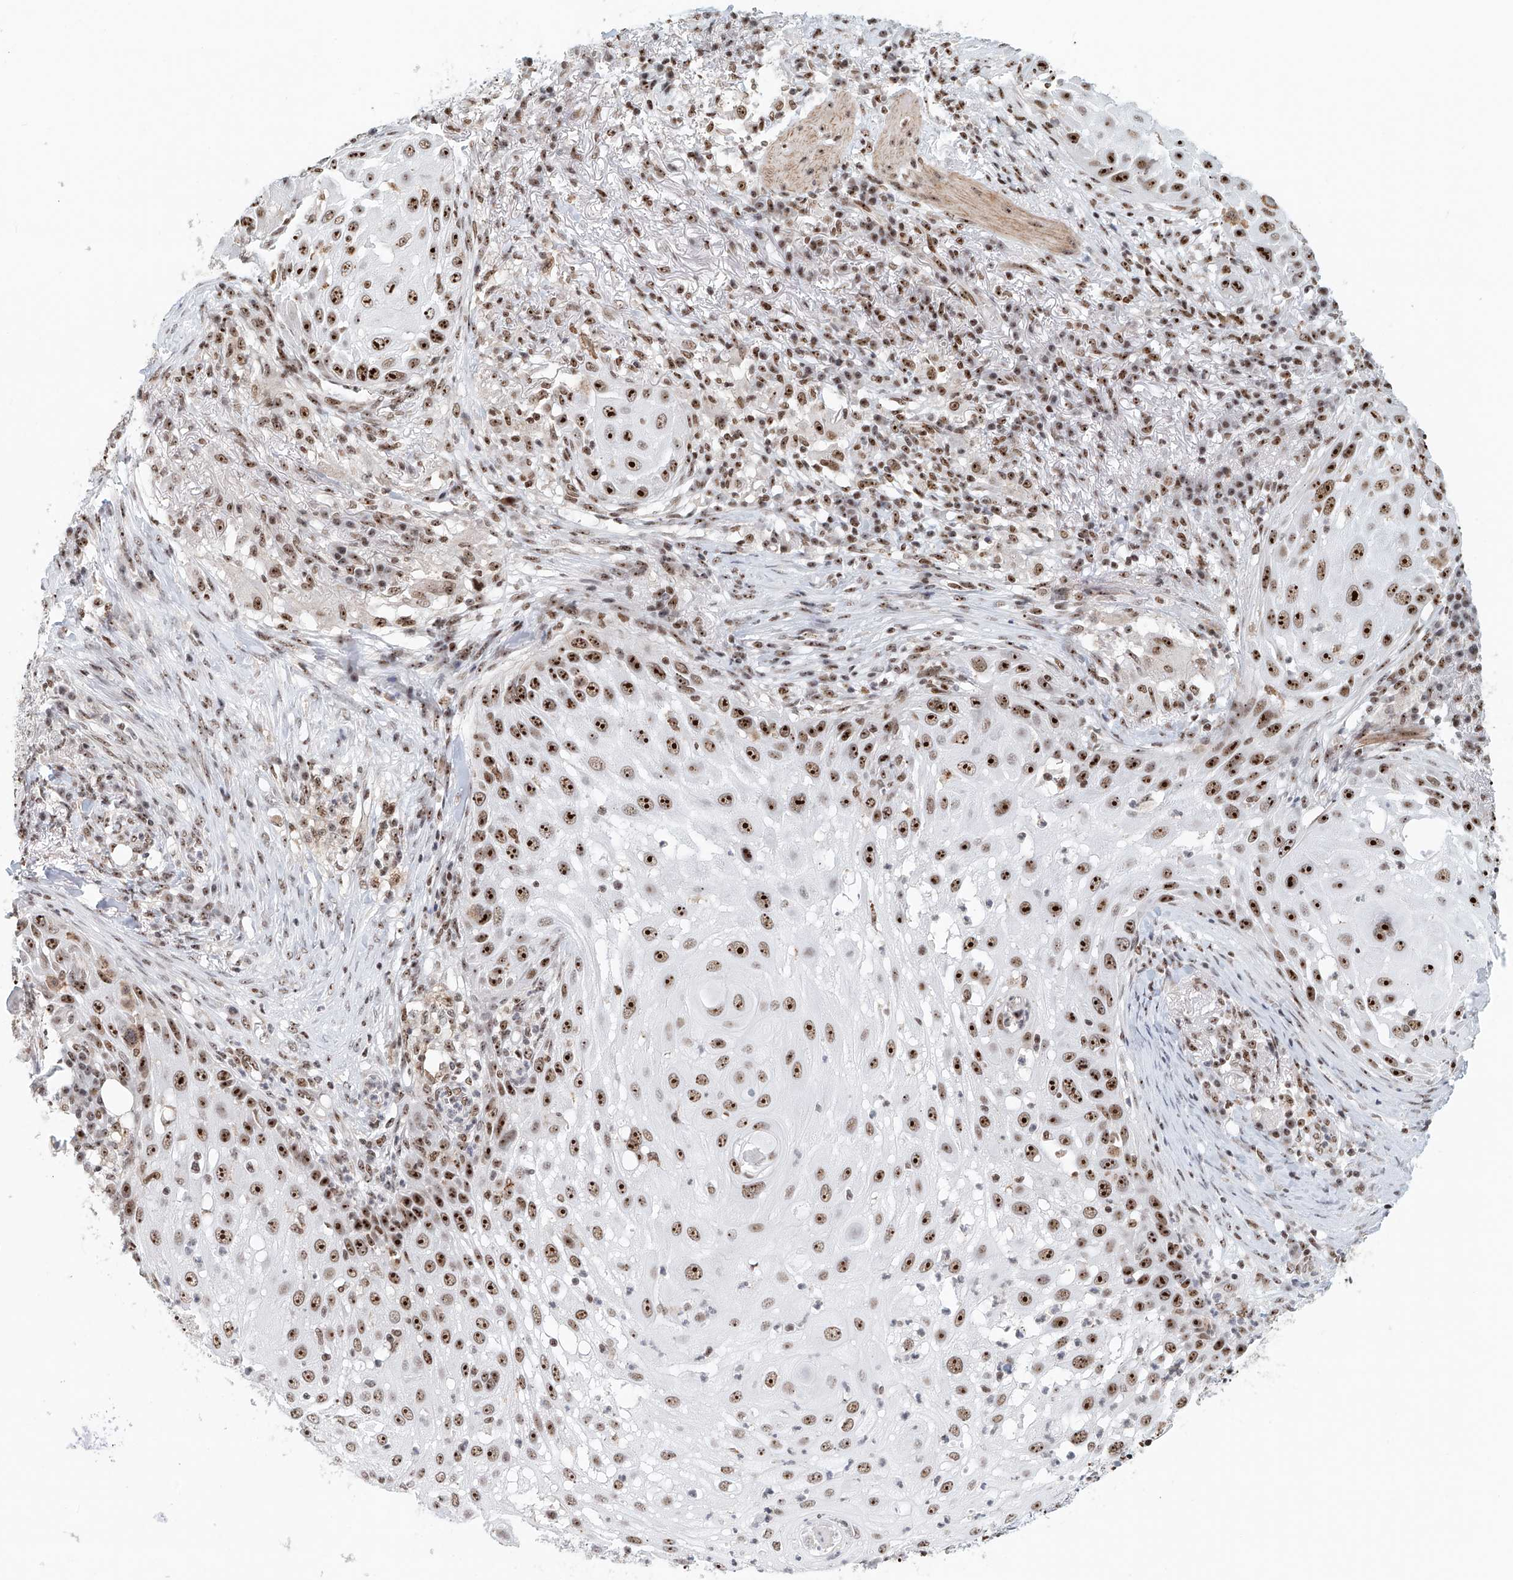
{"staining": {"intensity": "strong", "quantity": ">75%", "location": "nuclear"}, "tissue": "skin cancer", "cell_type": "Tumor cells", "image_type": "cancer", "snomed": [{"axis": "morphology", "description": "Squamous cell carcinoma, NOS"}, {"axis": "topography", "description": "Skin"}], "caption": "IHC image of human skin cancer stained for a protein (brown), which demonstrates high levels of strong nuclear positivity in approximately >75% of tumor cells.", "gene": "PRUNE2", "patient": {"sex": "female", "age": 44}}